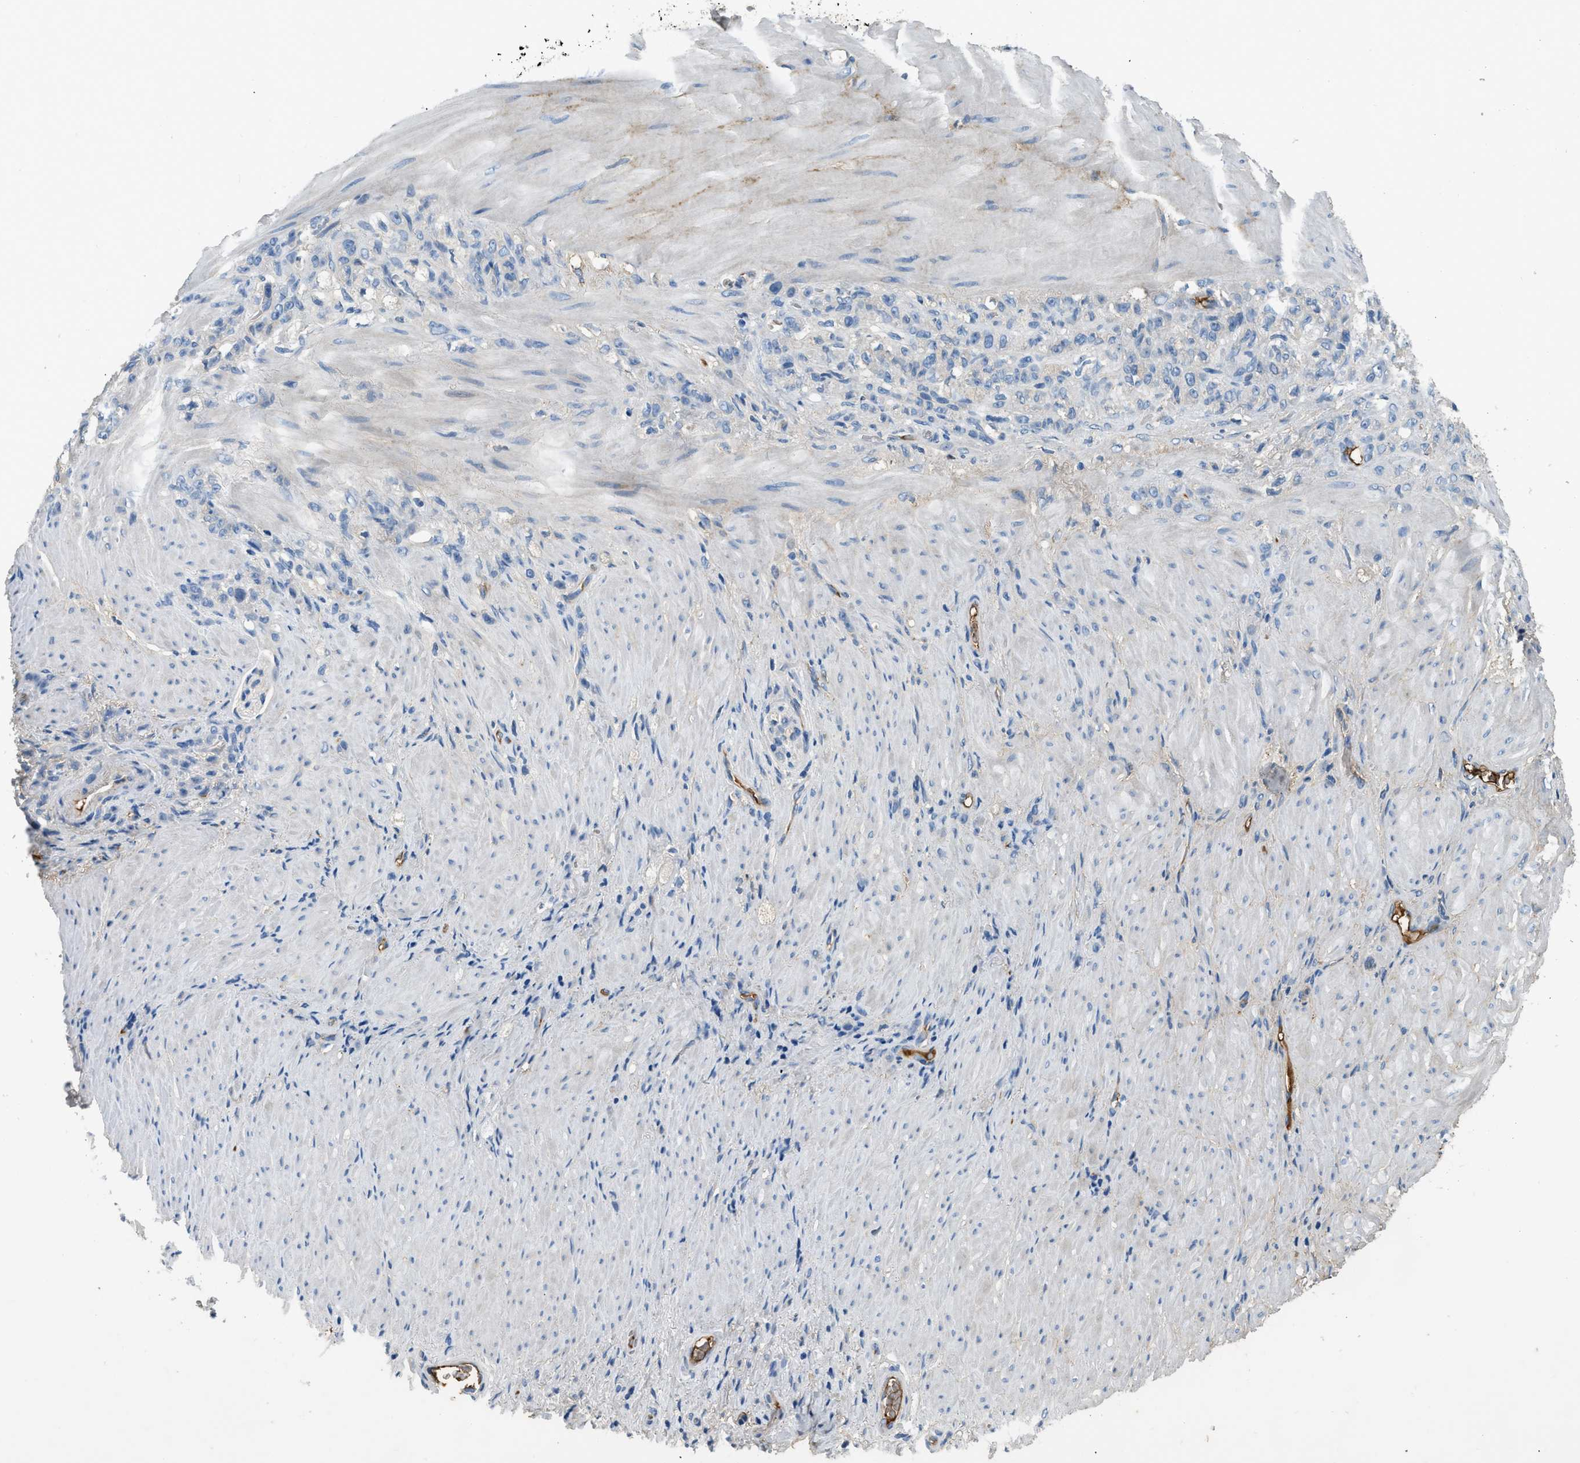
{"staining": {"intensity": "negative", "quantity": "none", "location": "none"}, "tissue": "stomach cancer", "cell_type": "Tumor cells", "image_type": "cancer", "snomed": [{"axis": "morphology", "description": "Normal tissue, NOS"}, {"axis": "morphology", "description": "Adenocarcinoma, NOS"}, {"axis": "topography", "description": "Stomach"}], "caption": "Micrograph shows no protein expression in tumor cells of stomach cancer tissue.", "gene": "STC1", "patient": {"sex": "male", "age": 82}}